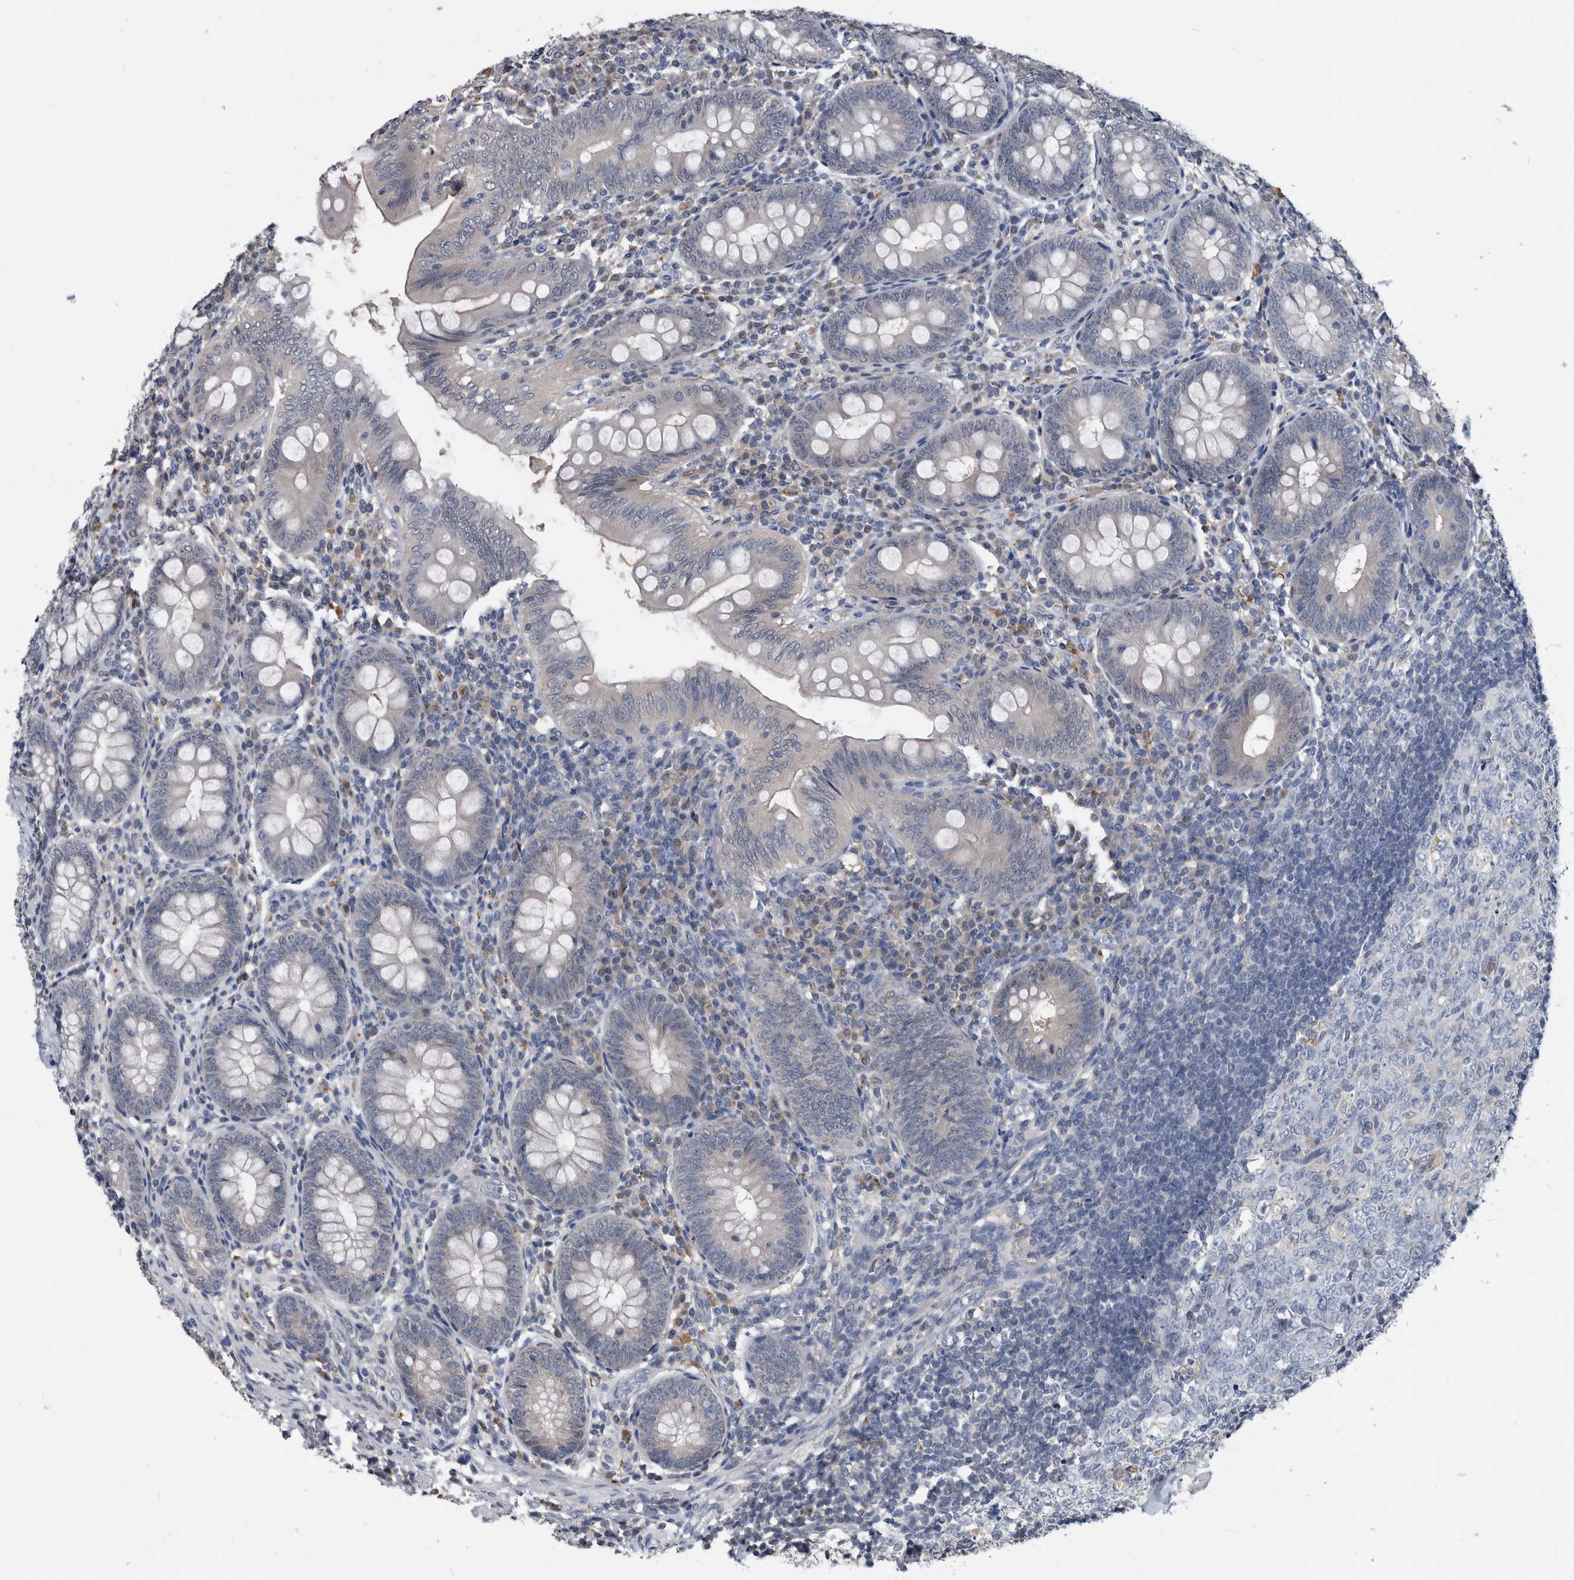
{"staining": {"intensity": "weak", "quantity": "25%-75%", "location": "cytoplasmic/membranous"}, "tissue": "appendix", "cell_type": "Glandular cells", "image_type": "normal", "snomed": [{"axis": "morphology", "description": "Normal tissue, NOS"}, {"axis": "topography", "description": "Appendix"}], "caption": "An image of human appendix stained for a protein displays weak cytoplasmic/membranous brown staining in glandular cells. The protein is shown in brown color, while the nuclei are stained blue.", "gene": "PDXK", "patient": {"sex": "male", "age": 14}}